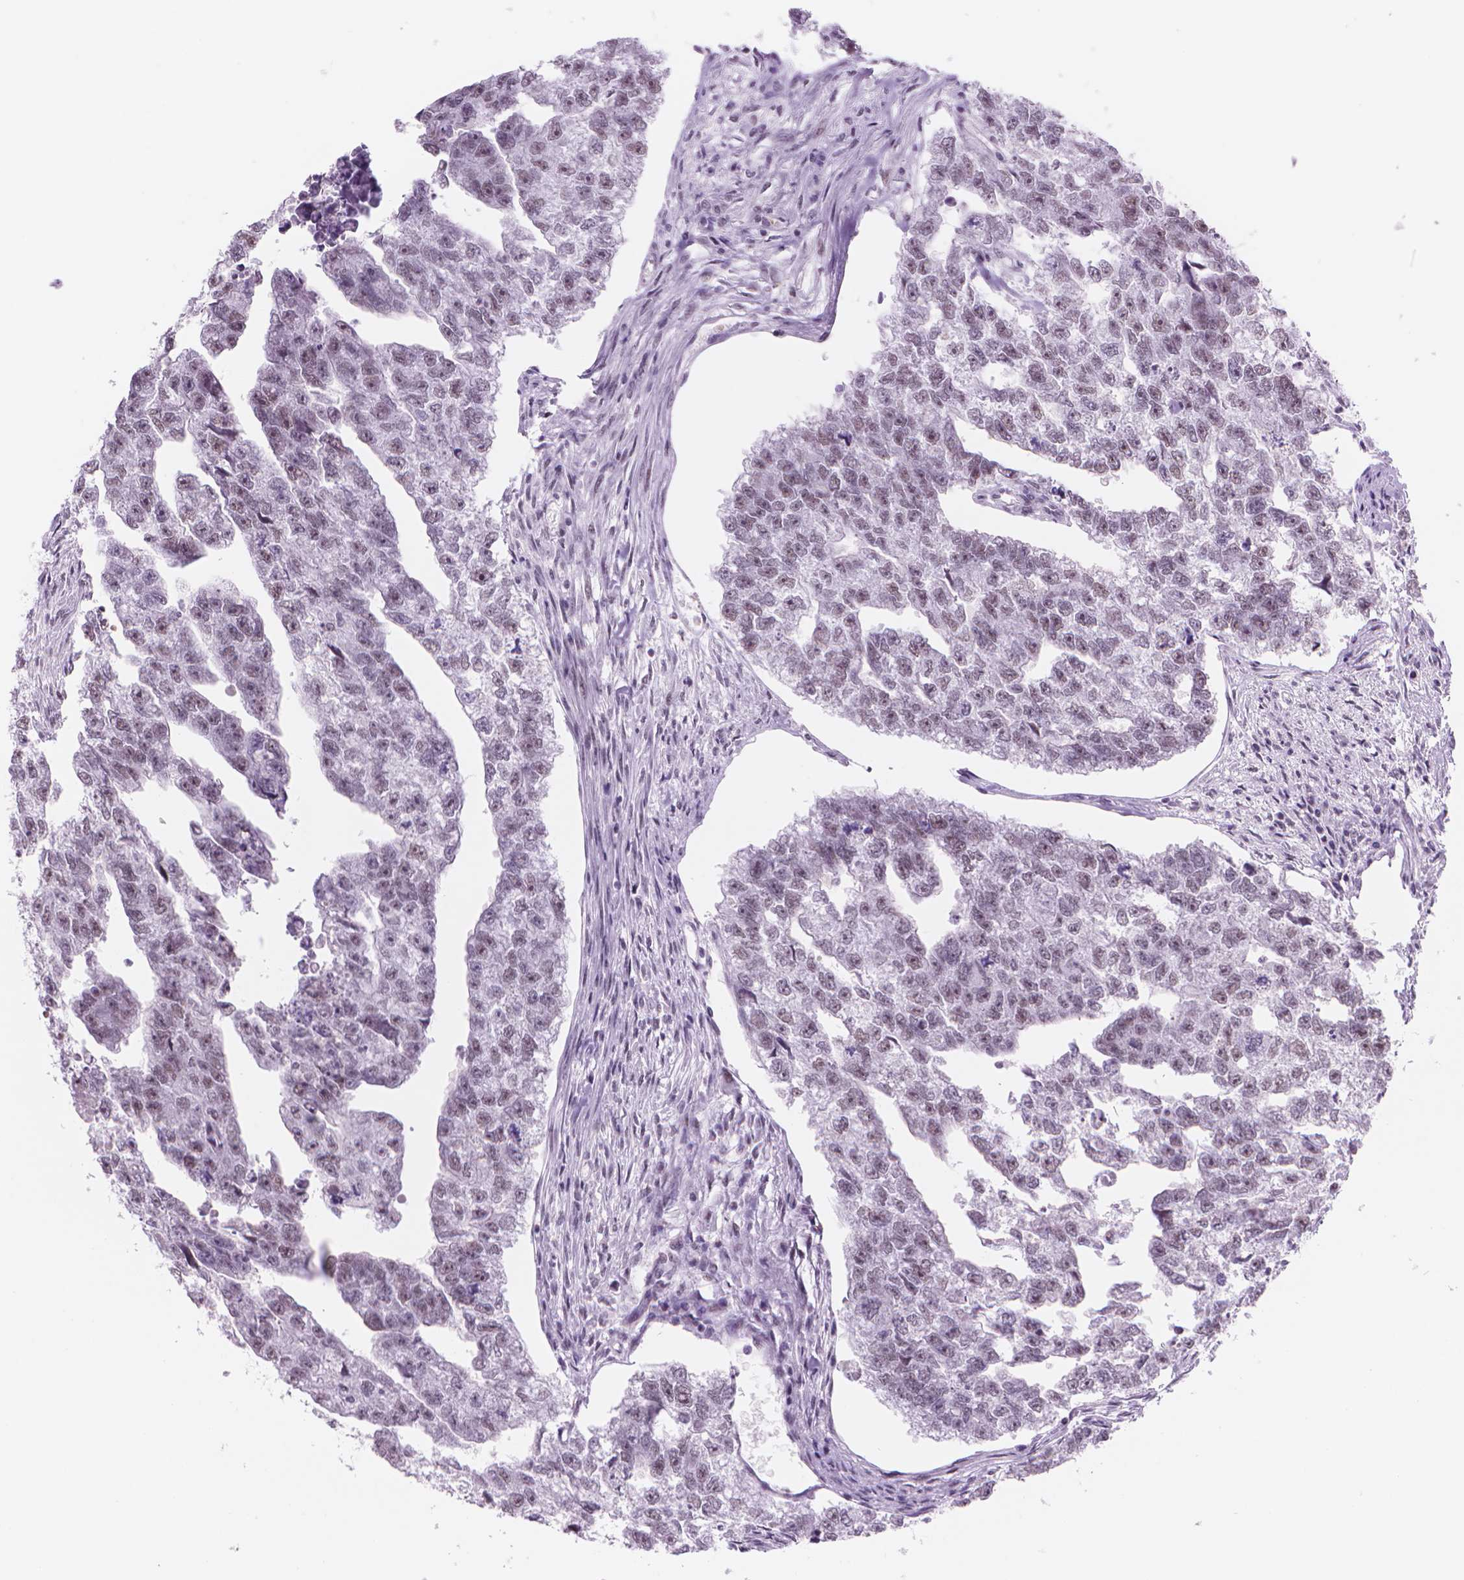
{"staining": {"intensity": "weak", "quantity": "<25%", "location": "nuclear"}, "tissue": "testis cancer", "cell_type": "Tumor cells", "image_type": "cancer", "snomed": [{"axis": "morphology", "description": "Carcinoma, Embryonal, NOS"}, {"axis": "morphology", "description": "Teratoma, malignant, NOS"}, {"axis": "topography", "description": "Testis"}], "caption": "Micrograph shows no significant protein staining in tumor cells of malignant teratoma (testis).", "gene": "POLR3D", "patient": {"sex": "male", "age": 44}}